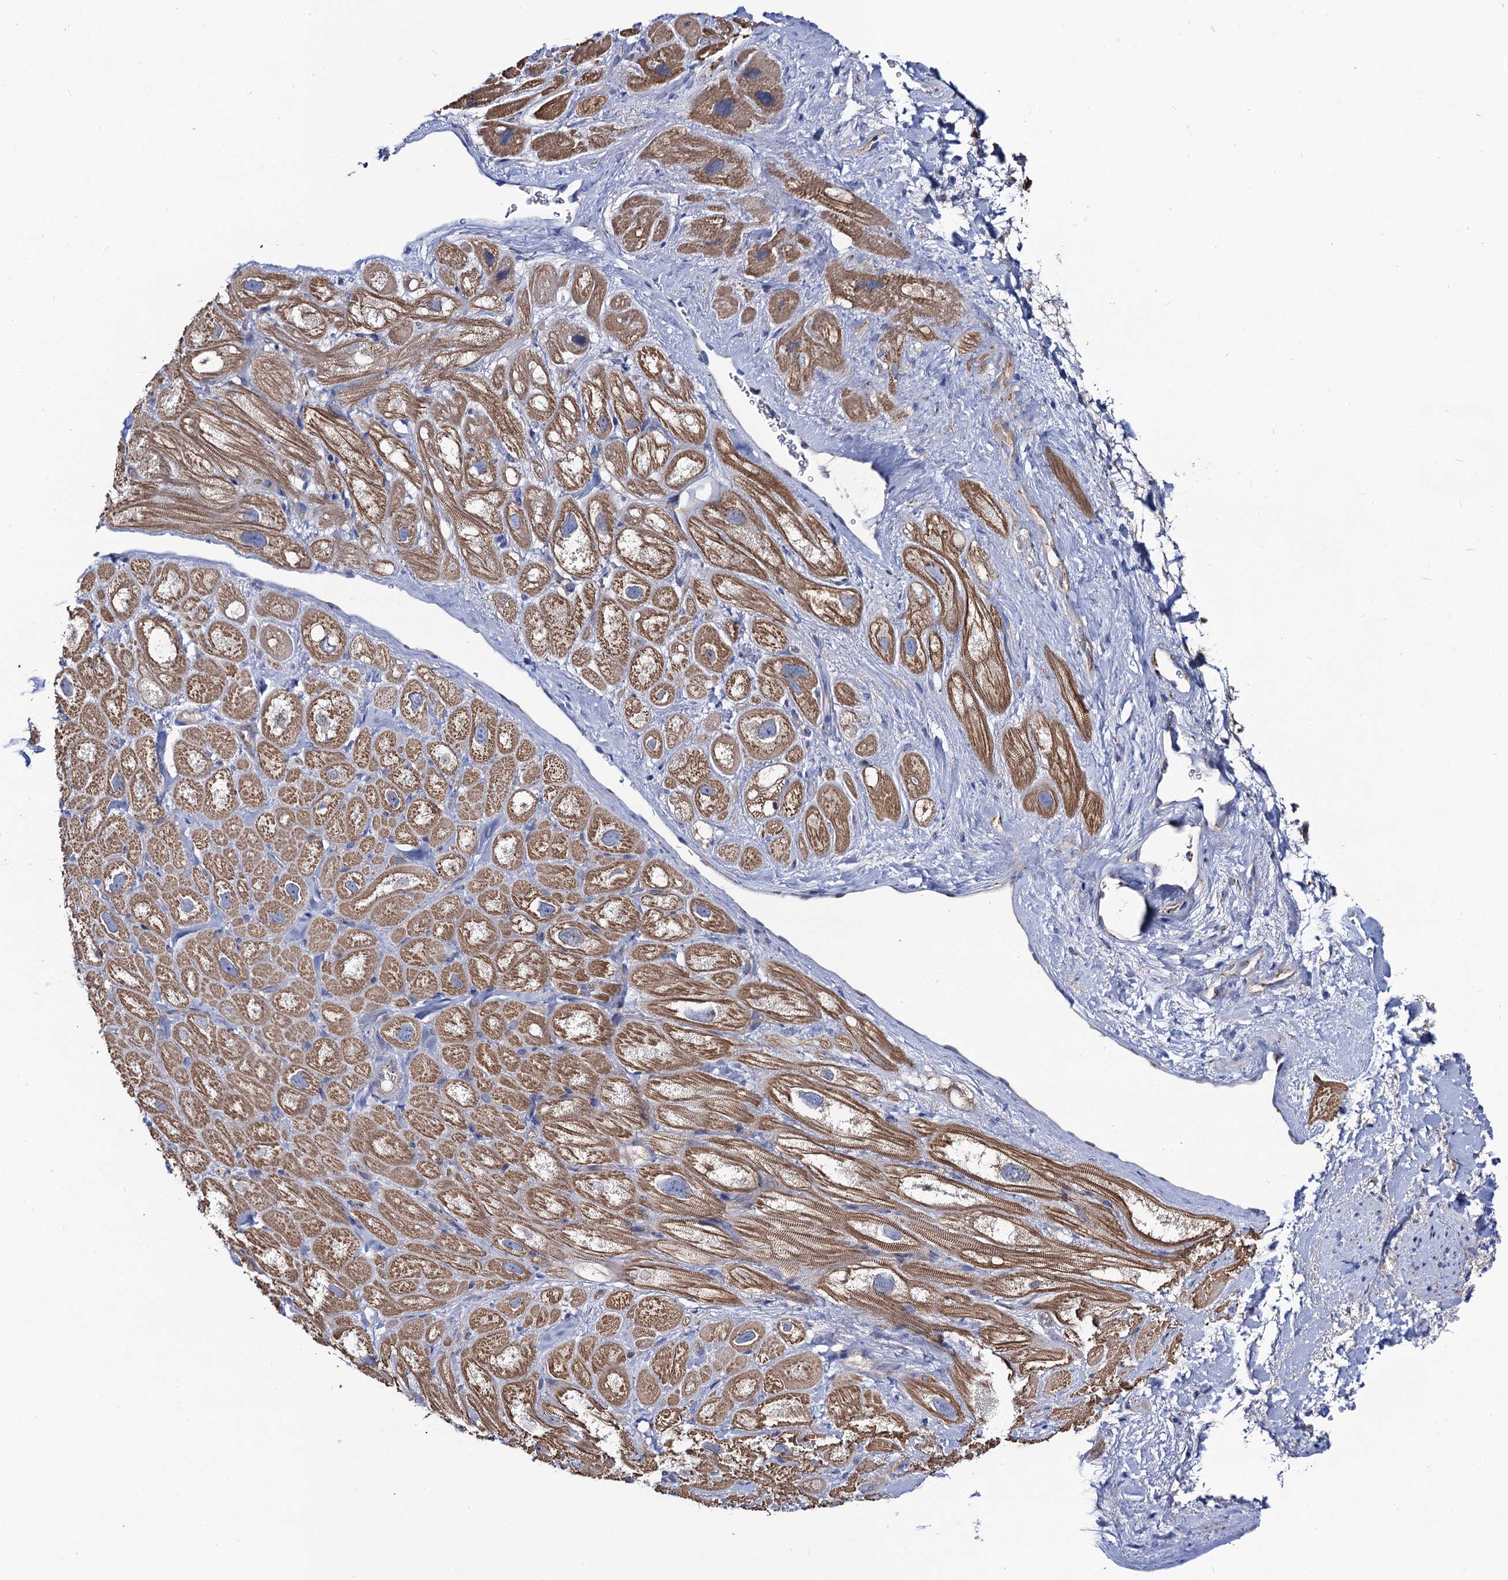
{"staining": {"intensity": "moderate", "quantity": ">75%", "location": "cytoplasmic/membranous"}, "tissue": "heart muscle", "cell_type": "Cardiomyocytes", "image_type": "normal", "snomed": [{"axis": "morphology", "description": "Normal tissue, NOS"}, {"axis": "topography", "description": "Heart"}], "caption": "Moderate cytoplasmic/membranous positivity is appreciated in about >75% of cardiomyocytes in normal heart muscle.", "gene": "DYDC1", "patient": {"sex": "male", "age": 49}}